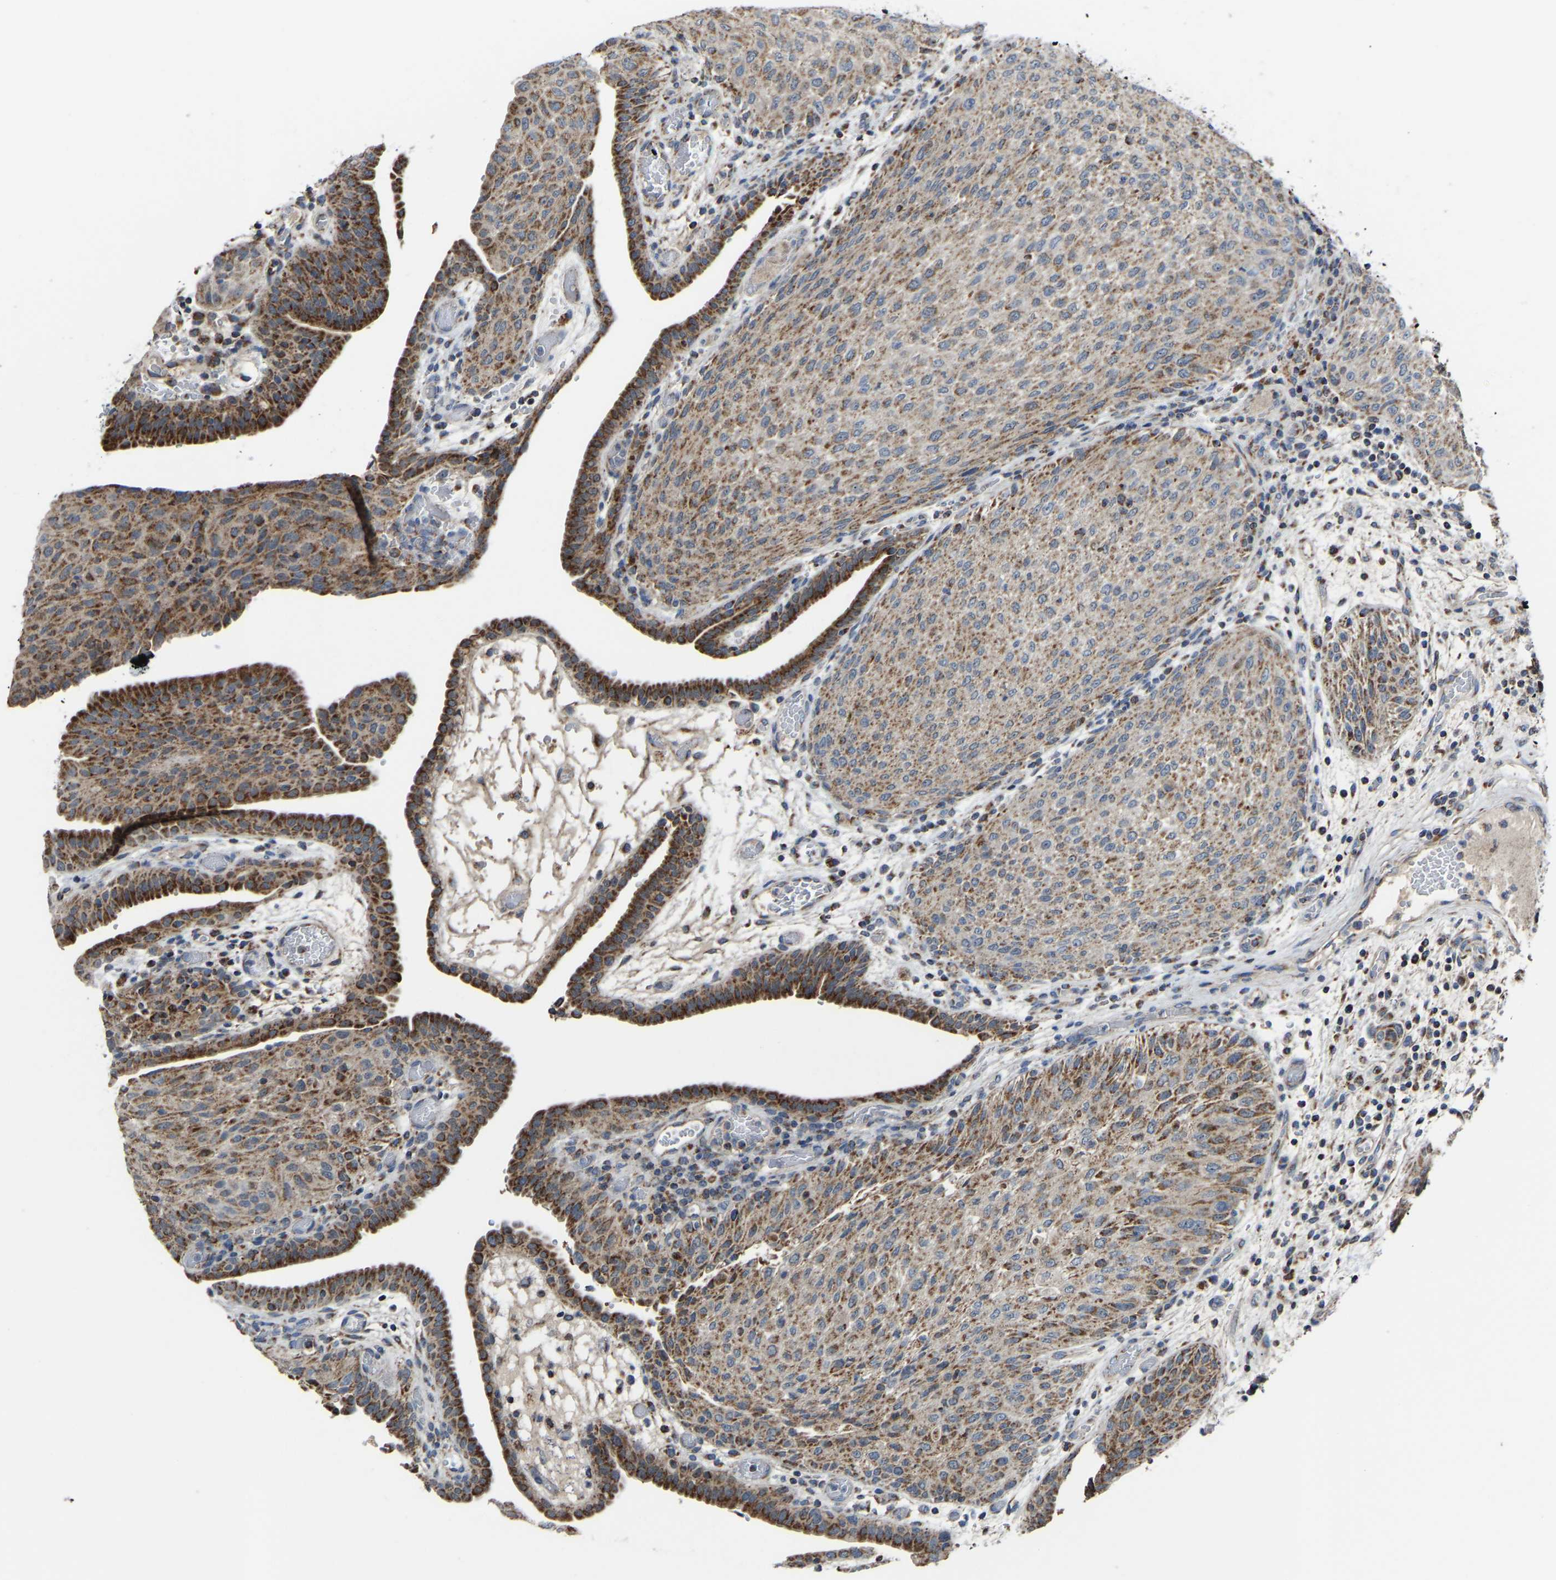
{"staining": {"intensity": "moderate", "quantity": ">75%", "location": "cytoplasmic/membranous"}, "tissue": "urothelial cancer", "cell_type": "Tumor cells", "image_type": "cancer", "snomed": [{"axis": "morphology", "description": "Urothelial carcinoma, Low grade"}, {"axis": "morphology", "description": "Urothelial carcinoma, High grade"}, {"axis": "topography", "description": "Urinary bladder"}], "caption": "Immunohistochemical staining of human urothelial cancer reveals moderate cytoplasmic/membranous protein staining in about >75% of tumor cells.", "gene": "CANT1", "patient": {"sex": "male", "age": 35}}